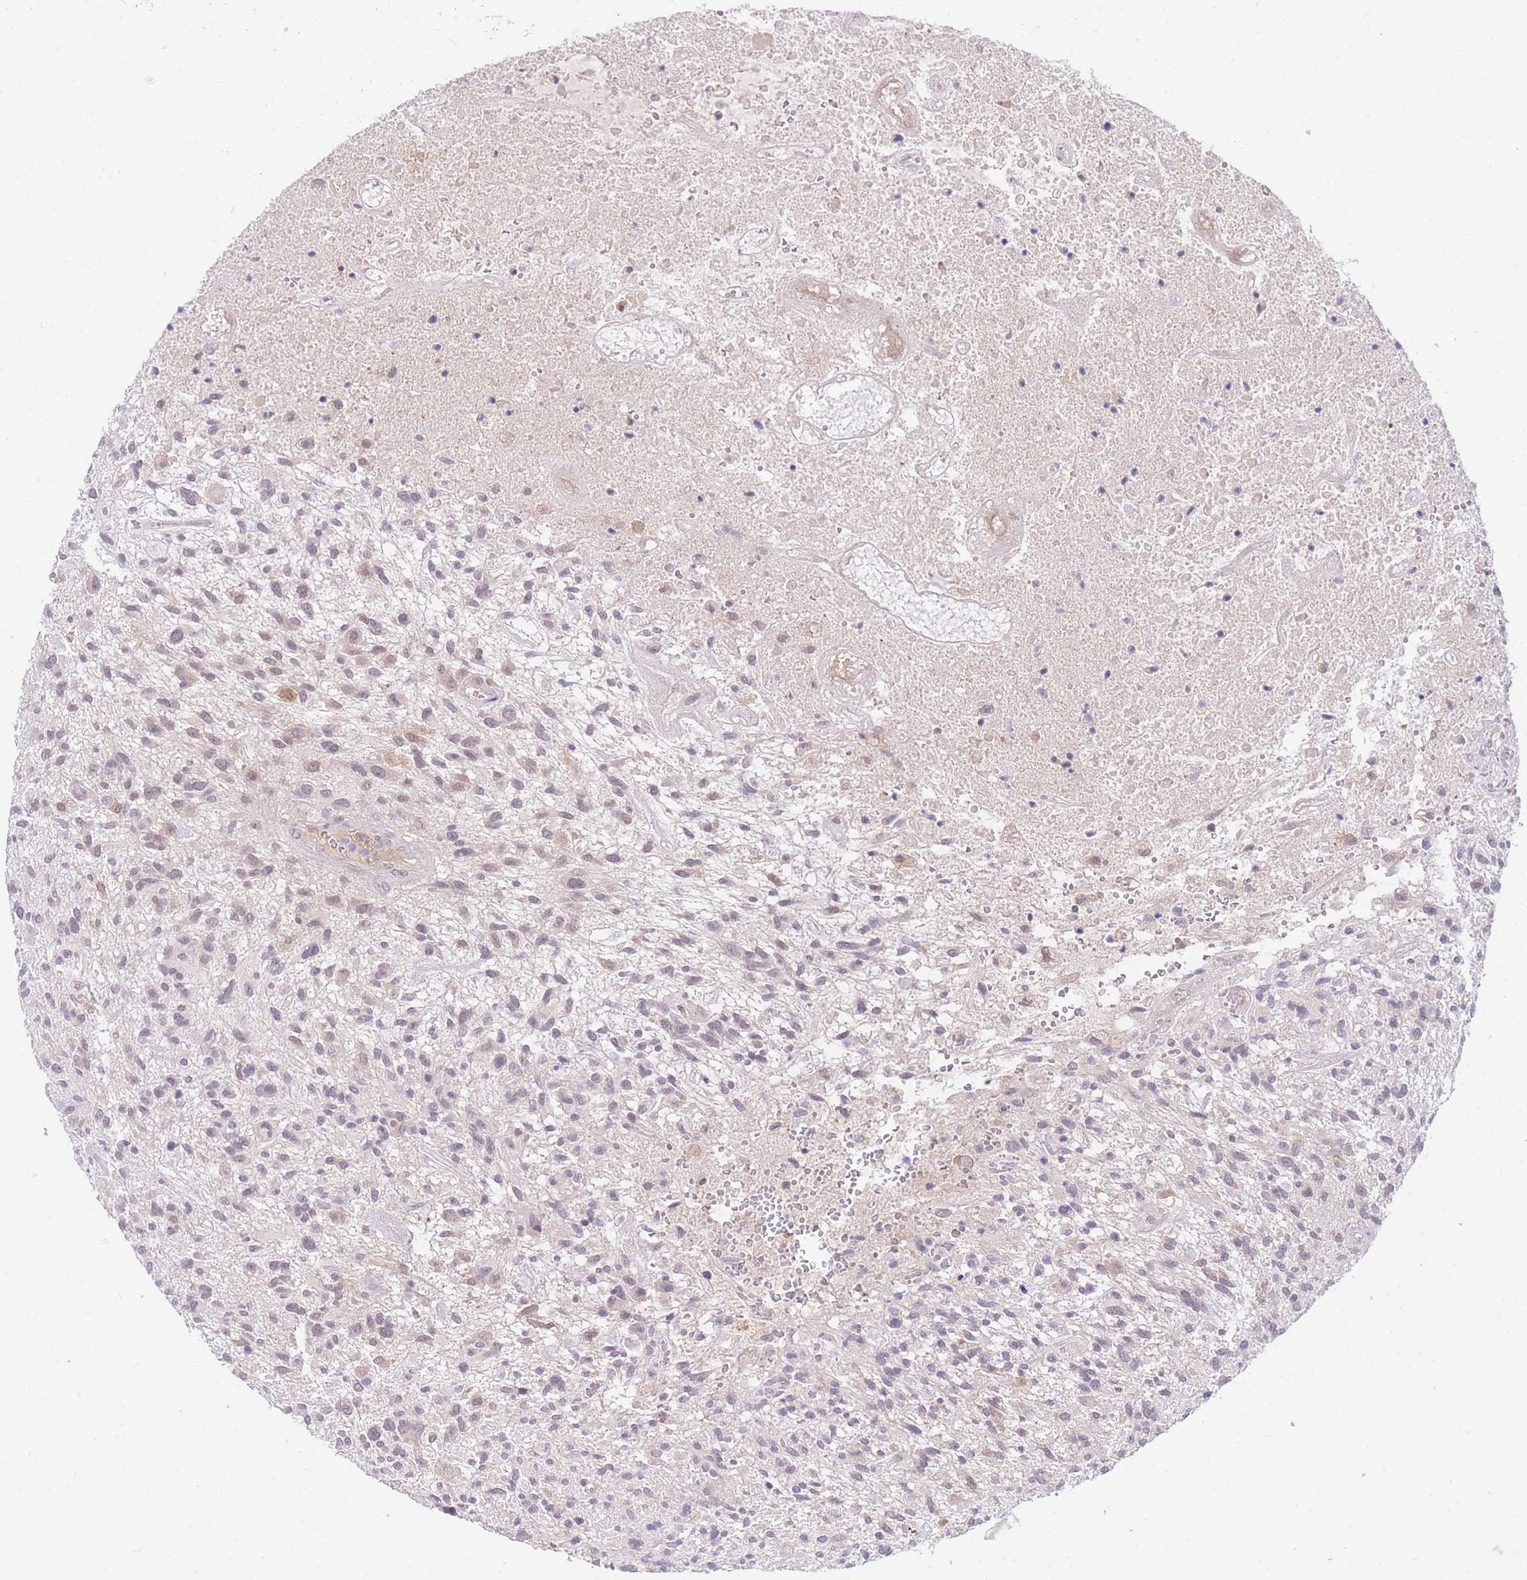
{"staining": {"intensity": "weak", "quantity": "25%-75%", "location": "nuclear"}, "tissue": "glioma", "cell_type": "Tumor cells", "image_type": "cancer", "snomed": [{"axis": "morphology", "description": "Glioma, malignant, High grade"}, {"axis": "topography", "description": "Brain"}], "caption": "Weak nuclear staining for a protein is appreciated in about 25%-75% of tumor cells of malignant high-grade glioma using immunohistochemistry.", "gene": "SLC25A33", "patient": {"sex": "male", "age": 47}}